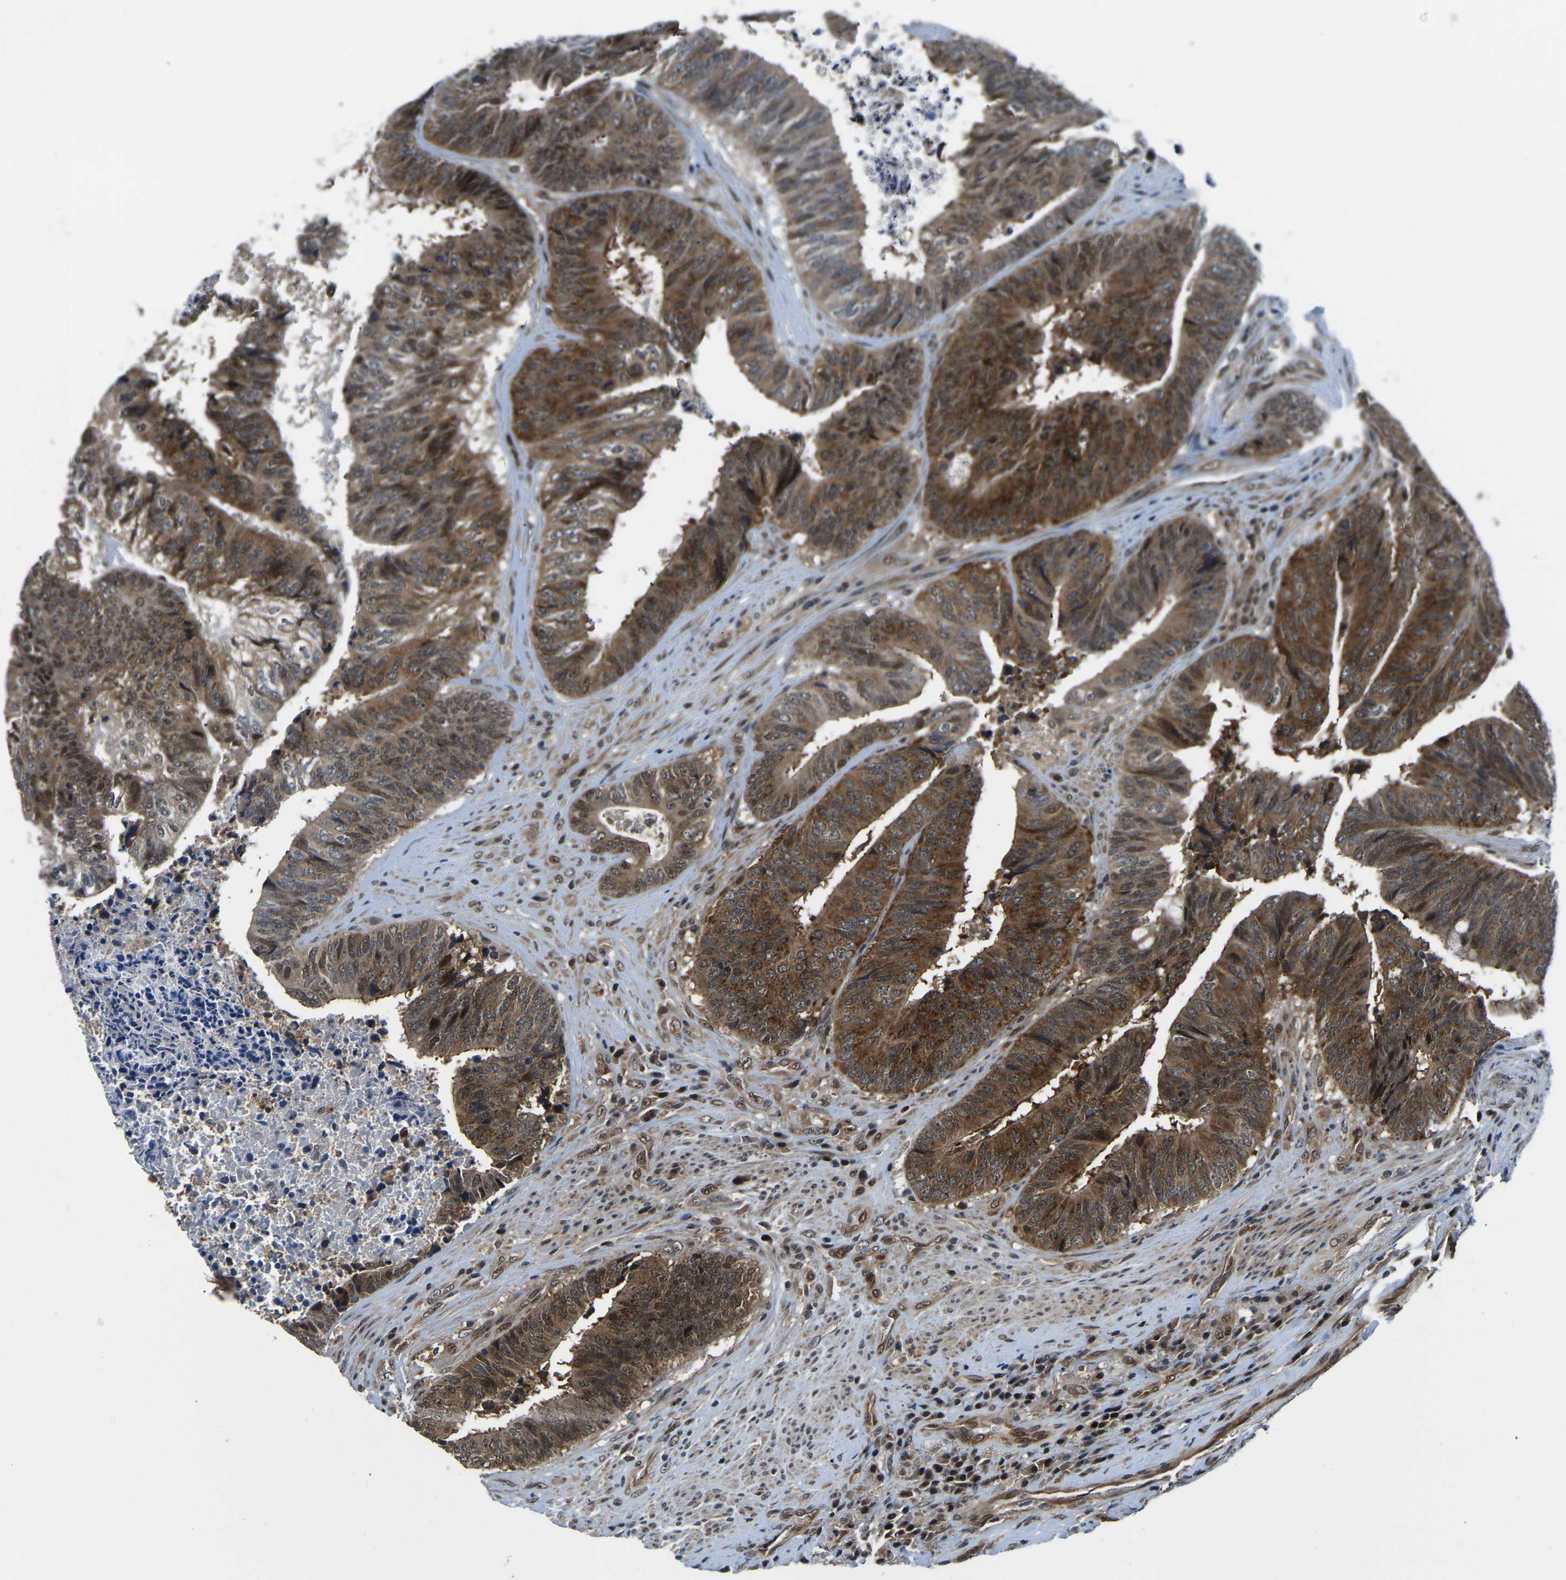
{"staining": {"intensity": "strong", "quantity": ">75%", "location": "cytoplasmic/membranous,nuclear"}, "tissue": "colorectal cancer", "cell_type": "Tumor cells", "image_type": "cancer", "snomed": [{"axis": "morphology", "description": "Adenocarcinoma, NOS"}, {"axis": "topography", "description": "Rectum"}], "caption": "High-power microscopy captured an immunohistochemistry (IHC) image of adenocarcinoma (colorectal), revealing strong cytoplasmic/membranous and nuclear staining in approximately >75% of tumor cells.", "gene": "DFFA", "patient": {"sex": "male", "age": 72}}